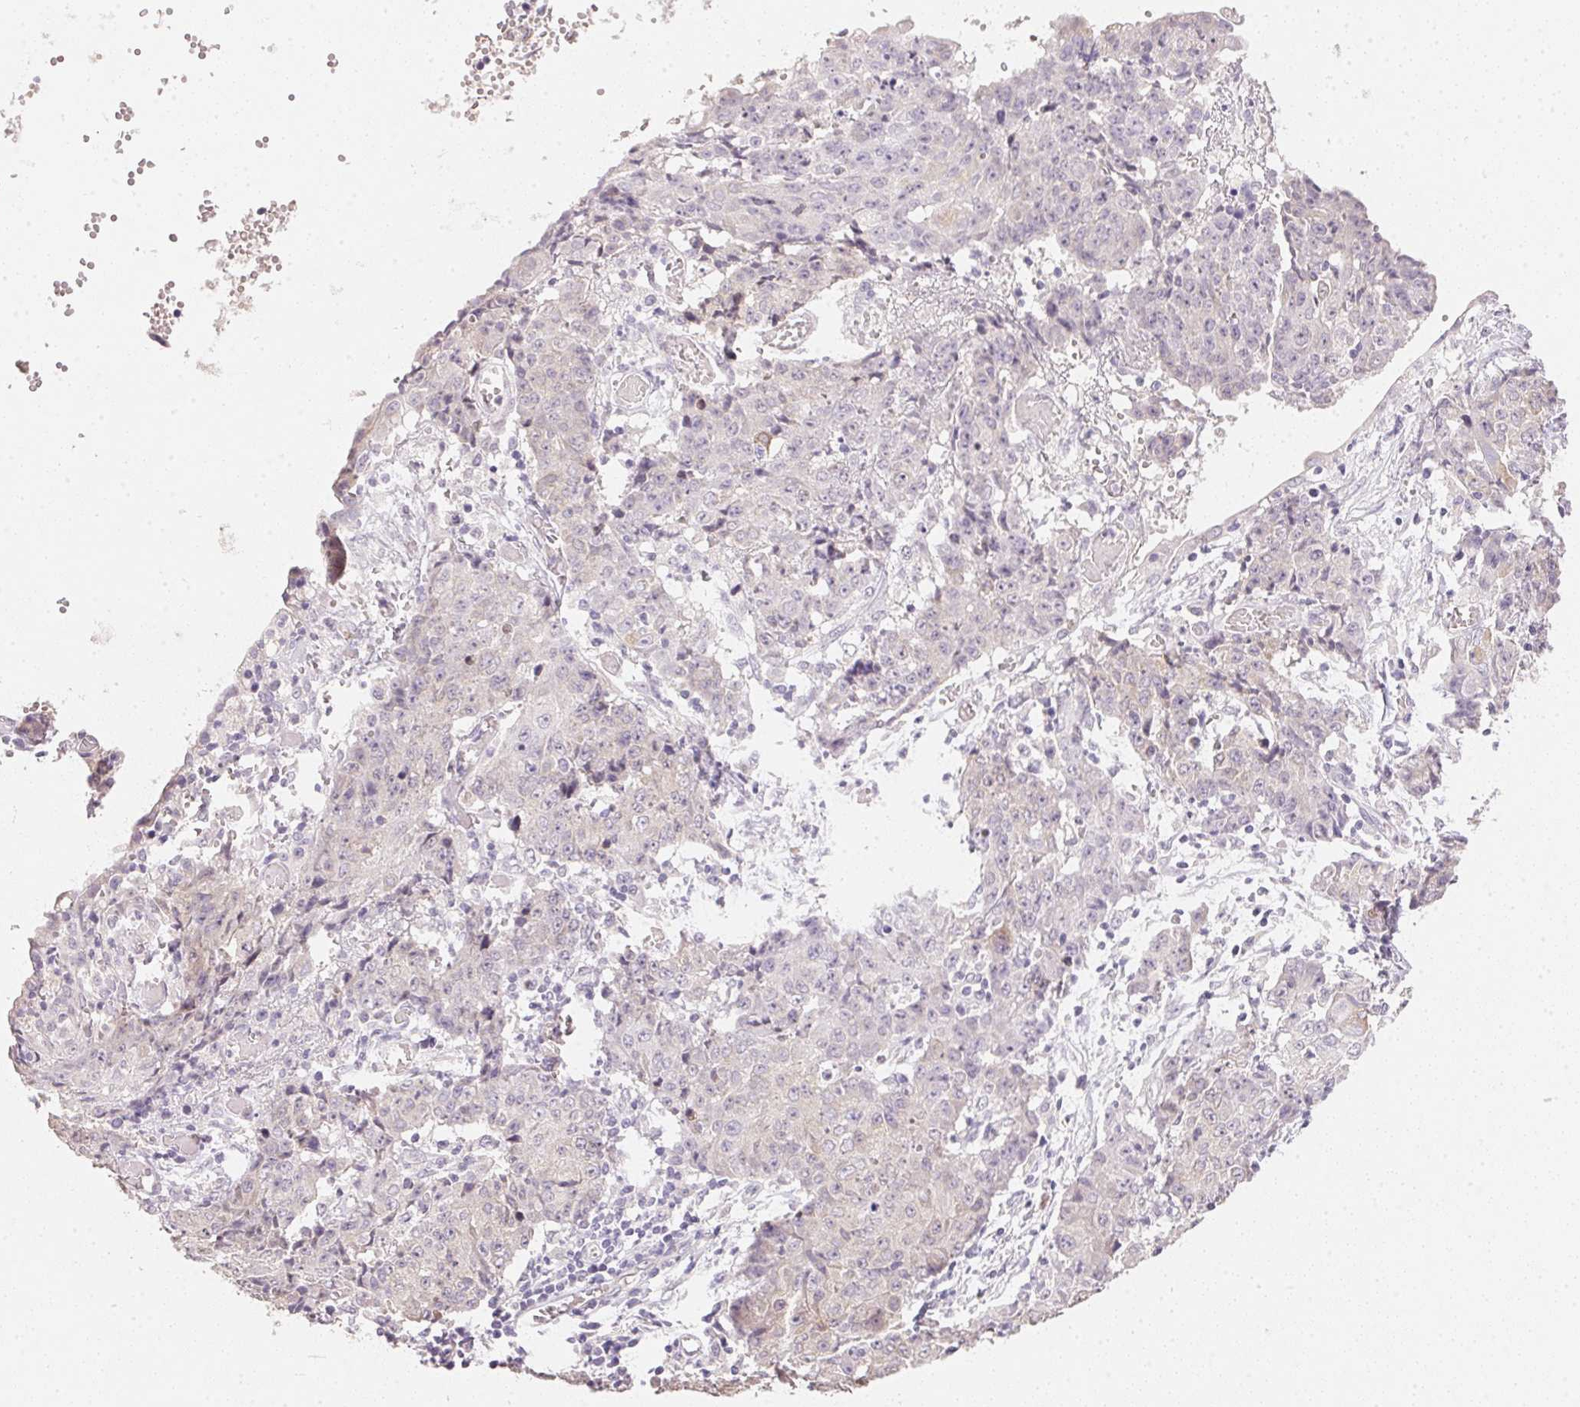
{"staining": {"intensity": "negative", "quantity": "none", "location": "none"}, "tissue": "ovarian cancer", "cell_type": "Tumor cells", "image_type": "cancer", "snomed": [{"axis": "morphology", "description": "Carcinoma, endometroid"}, {"axis": "topography", "description": "Ovary"}], "caption": "A micrograph of endometroid carcinoma (ovarian) stained for a protein displays no brown staining in tumor cells.", "gene": "DHCR24", "patient": {"sex": "female", "age": 42}}